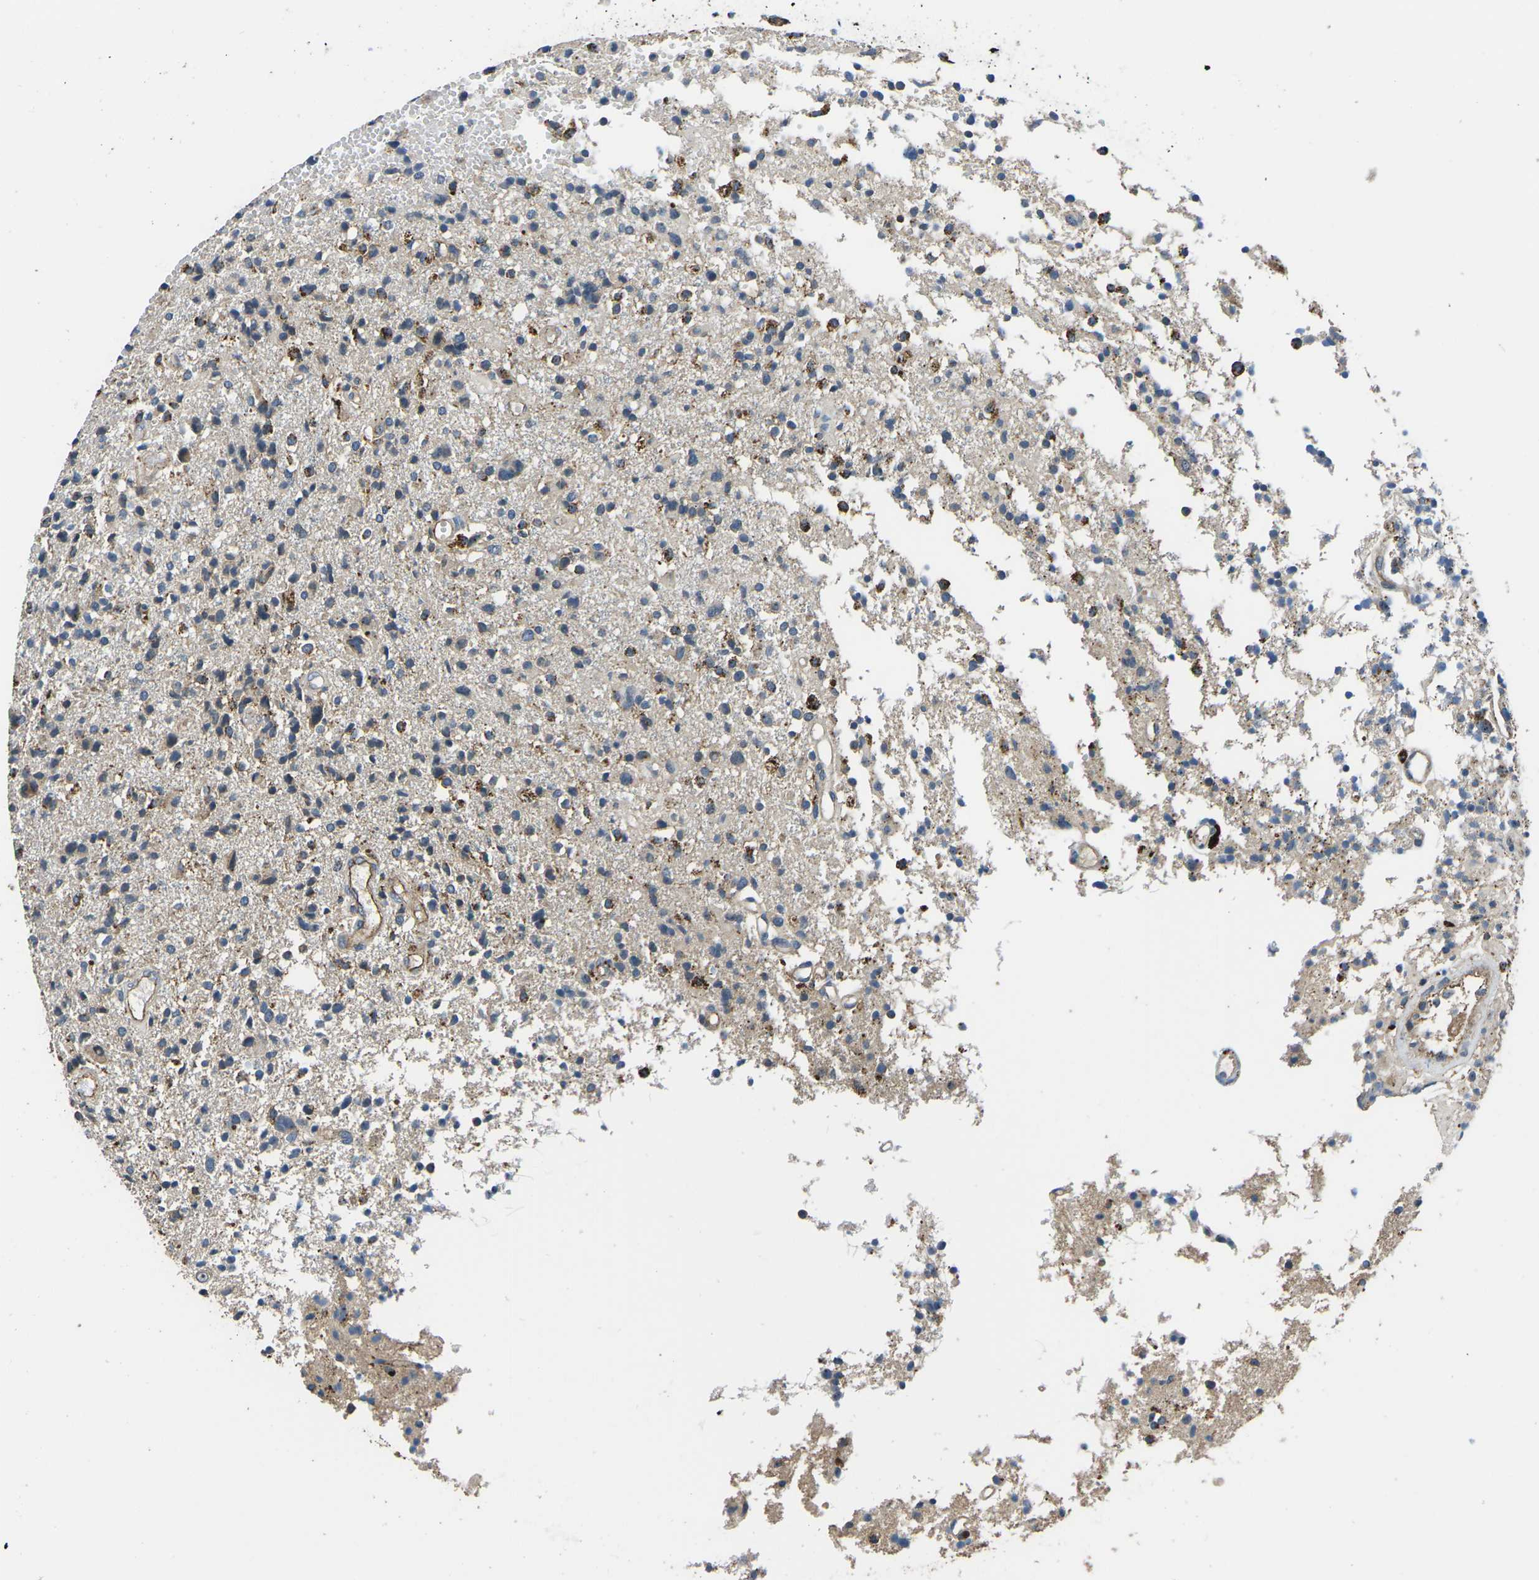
{"staining": {"intensity": "moderate", "quantity": "<25%", "location": "cytoplasmic/membranous"}, "tissue": "glioma", "cell_type": "Tumor cells", "image_type": "cancer", "snomed": [{"axis": "morphology", "description": "Glioma, malignant, High grade"}, {"axis": "topography", "description": "Brain"}], "caption": "The micrograph displays a brown stain indicating the presence of a protein in the cytoplasmic/membranous of tumor cells in malignant glioma (high-grade). (brown staining indicates protein expression, while blue staining denotes nuclei).", "gene": "KCNJ15", "patient": {"sex": "female", "age": 59}}